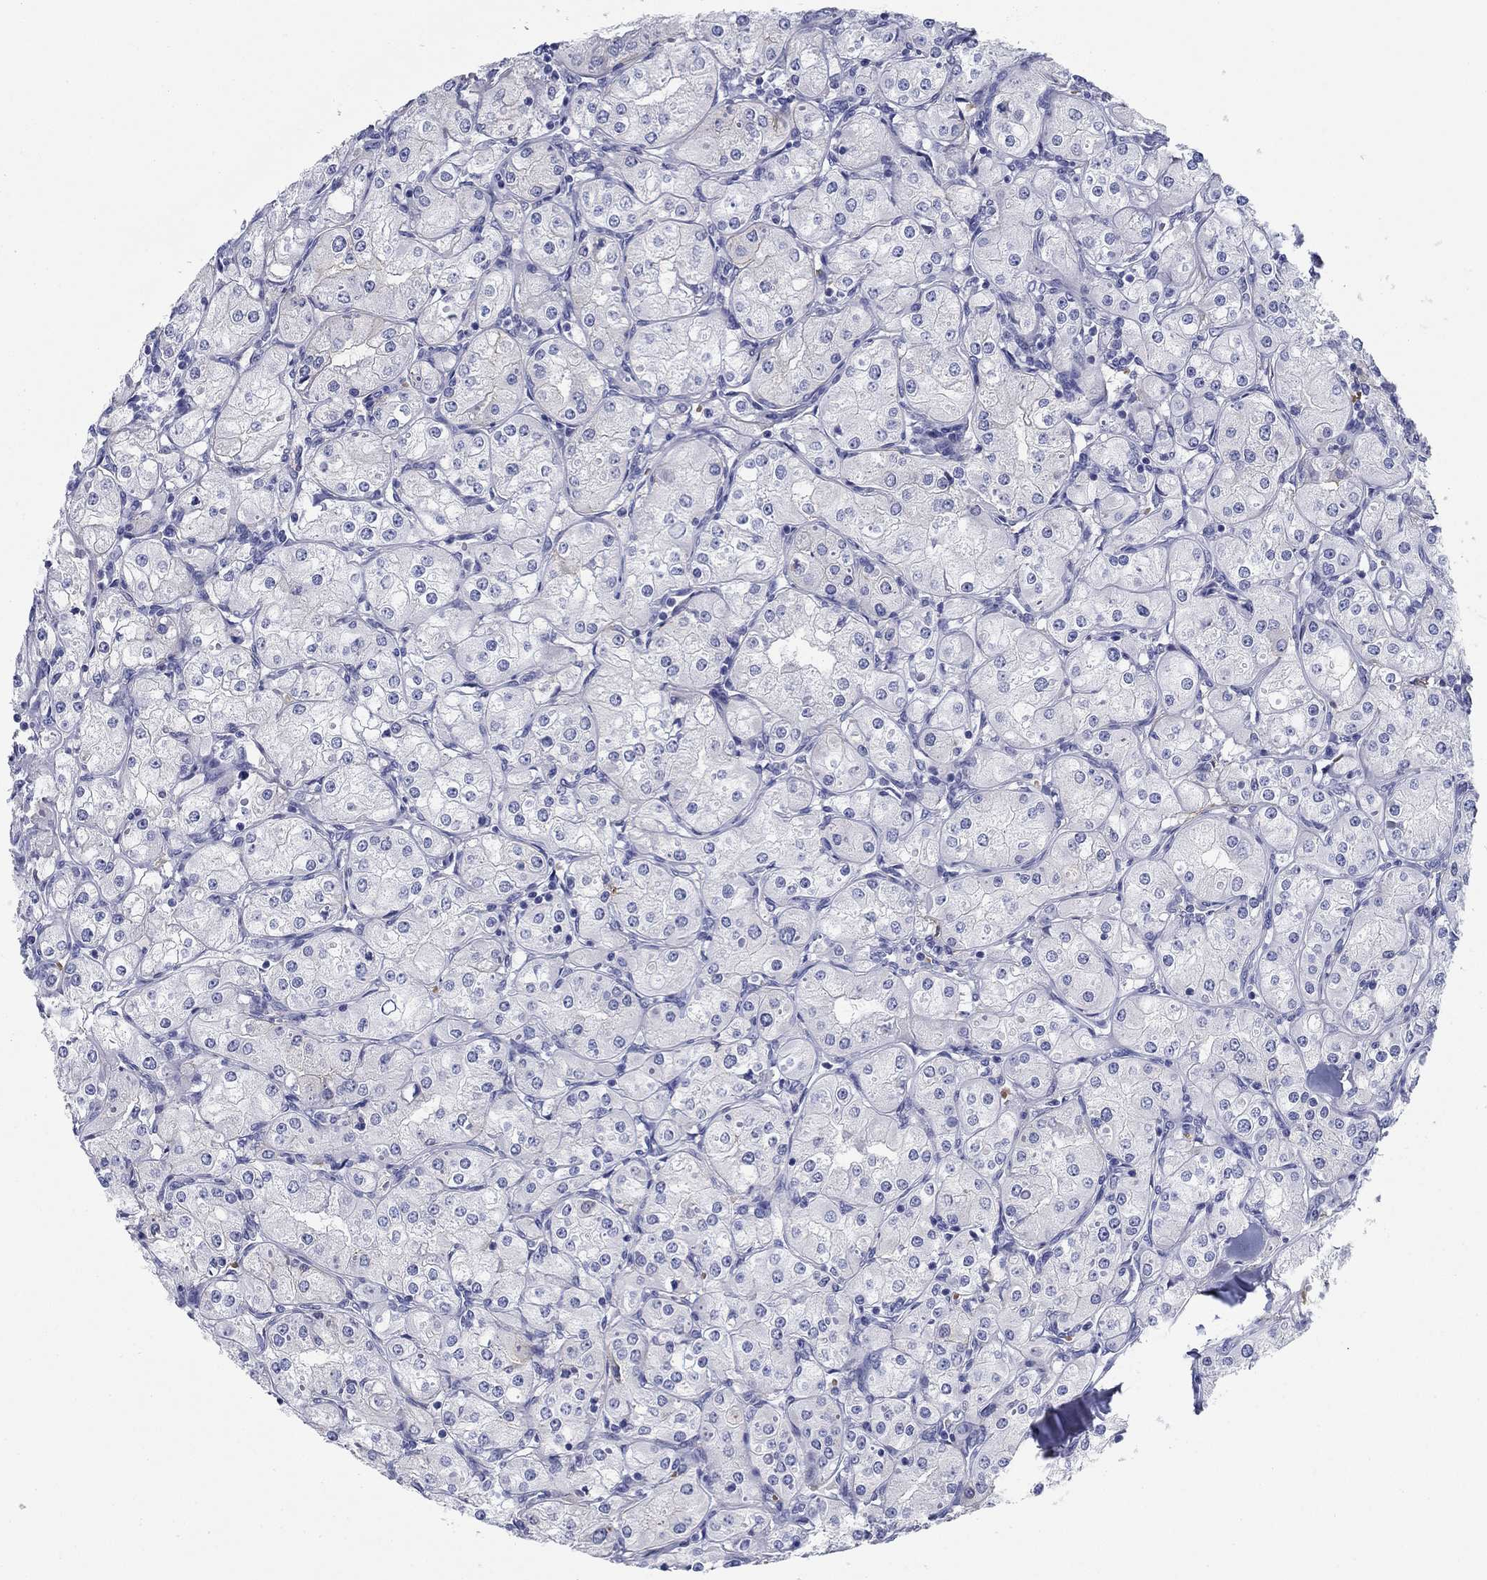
{"staining": {"intensity": "negative", "quantity": "none", "location": "none"}, "tissue": "renal cancer", "cell_type": "Tumor cells", "image_type": "cancer", "snomed": [{"axis": "morphology", "description": "Adenocarcinoma, NOS"}, {"axis": "topography", "description": "Kidney"}], "caption": "Photomicrograph shows no significant protein positivity in tumor cells of renal cancer (adenocarcinoma). (Brightfield microscopy of DAB immunohistochemistry at high magnification).", "gene": "GPC1", "patient": {"sex": "male", "age": 77}}